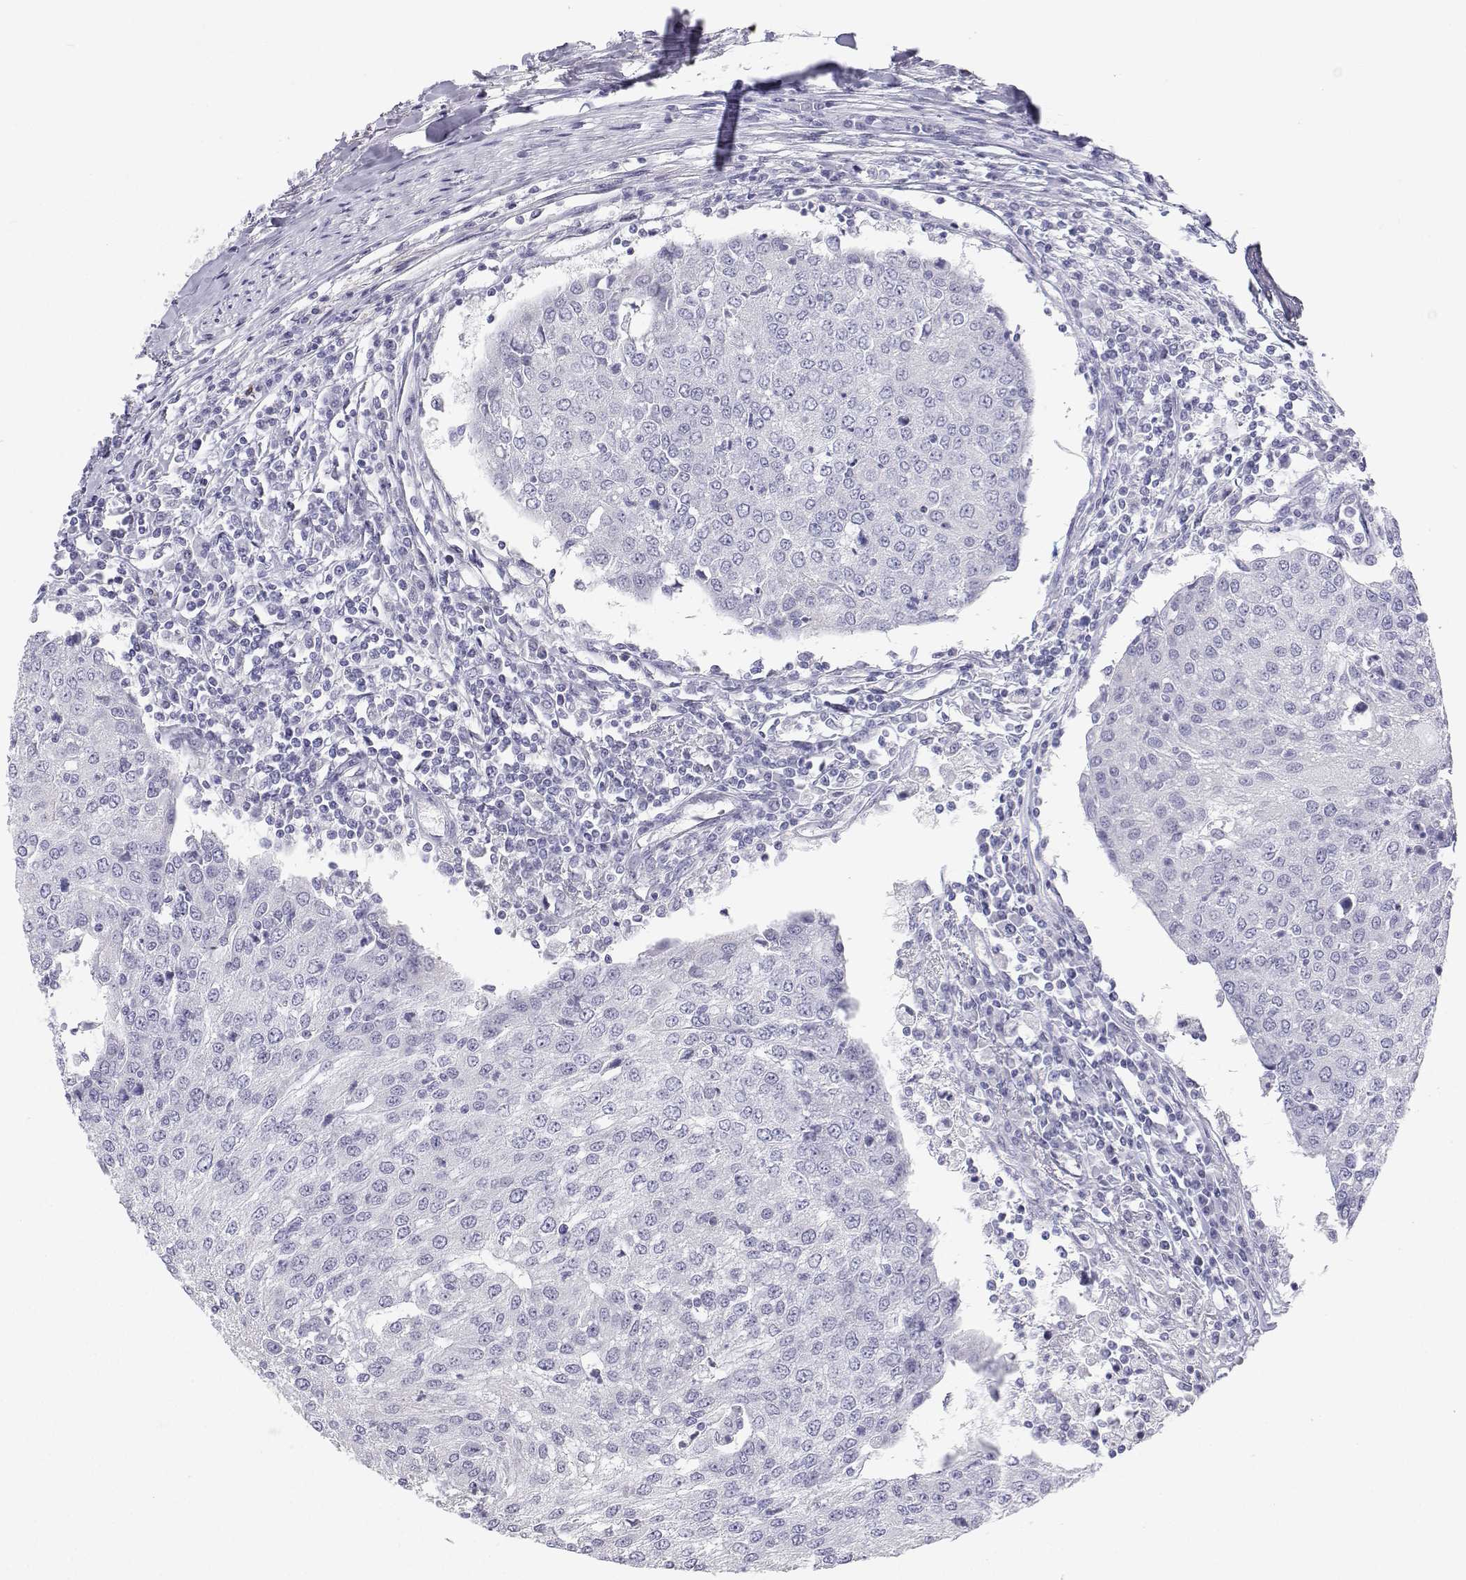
{"staining": {"intensity": "negative", "quantity": "none", "location": "none"}, "tissue": "urothelial cancer", "cell_type": "Tumor cells", "image_type": "cancer", "snomed": [{"axis": "morphology", "description": "Urothelial carcinoma, High grade"}, {"axis": "topography", "description": "Urinary bladder"}], "caption": "A high-resolution image shows immunohistochemistry (IHC) staining of urothelial cancer, which displays no significant positivity in tumor cells. The staining was performed using DAB (3,3'-diaminobenzidine) to visualize the protein expression in brown, while the nuclei were stained in blue with hematoxylin (Magnification: 20x).", "gene": "TTN", "patient": {"sex": "female", "age": 85}}